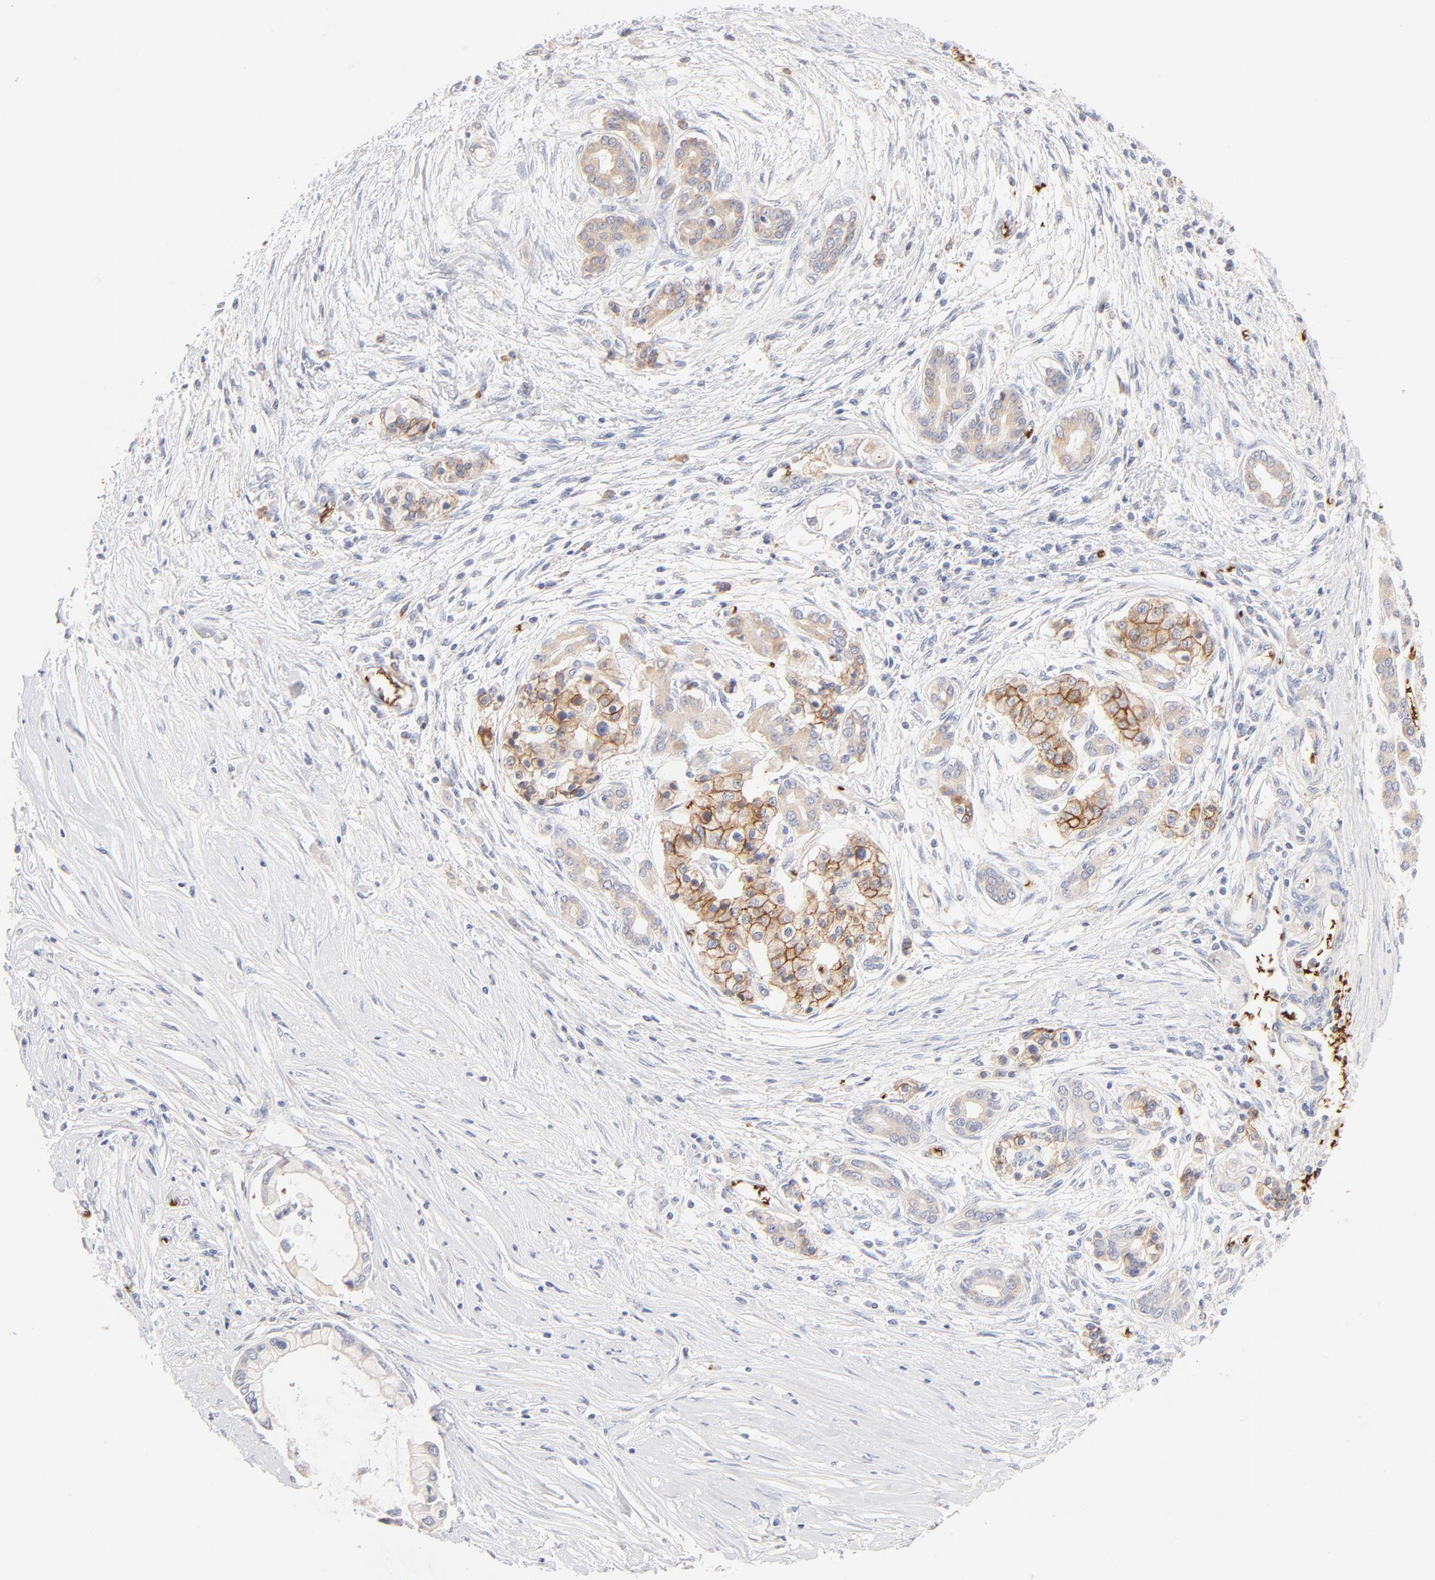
{"staining": {"intensity": "moderate", "quantity": "25%-75%", "location": "cytoplasmic/membranous"}, "tissue": "pancreatic cancer", "cell_type": "Tumor cells", "image_type": "cancer", "snomed": [{"axis": "morphology", "description": "Adenocarcinoma, NOS"}, {"axis": "topography", "description": "Pancreas"}], "caption": "About 25%-75% of tumor cells in human pancreatic cancer demonstrate moderate cytoplasmic/membranous protein positivity as visualized by brown immunohistochemical staining.", "gene": "SPTB", "patient": {"sex": "female", "age": 59}}